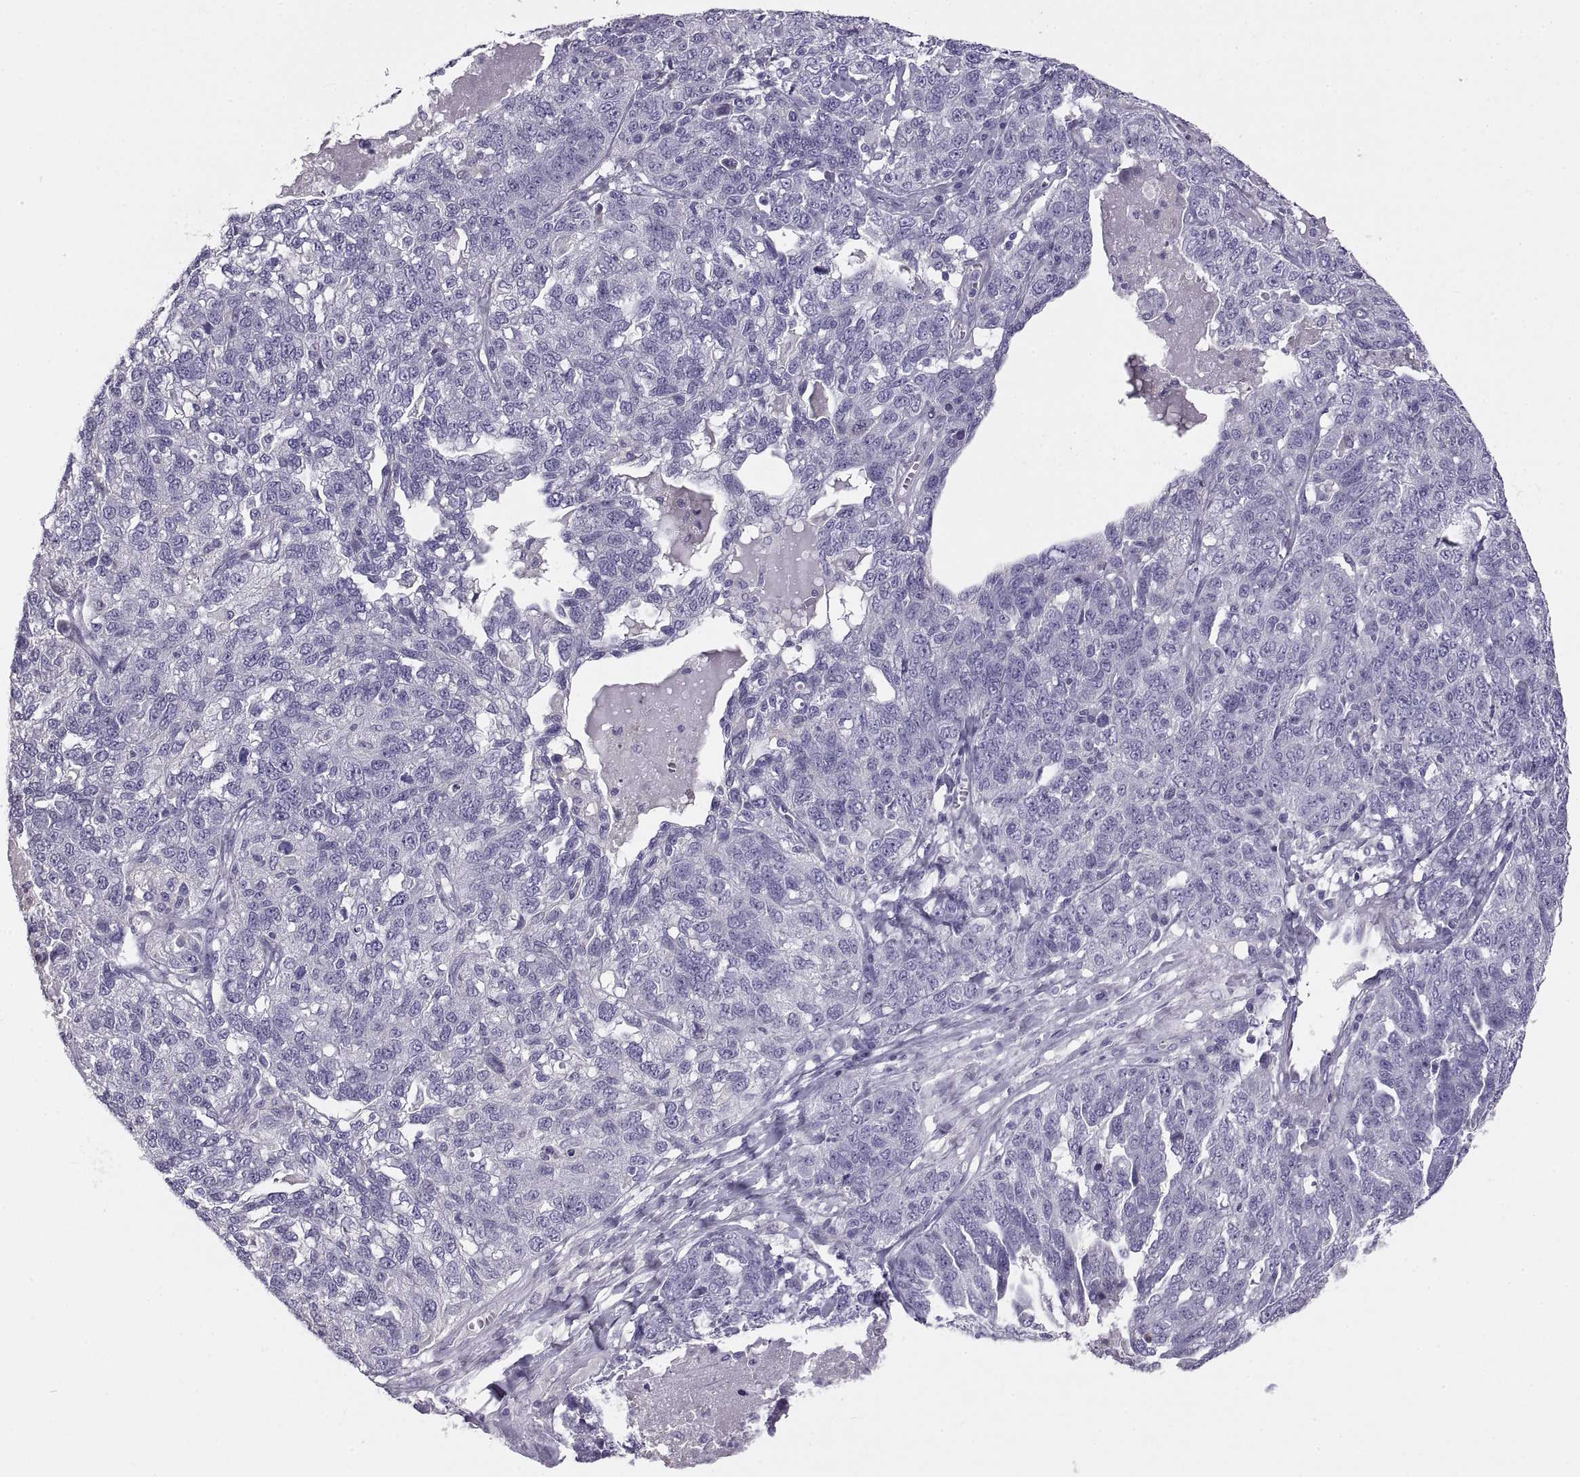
{"staining": {"intensity": "negative", "quantity": "none", "location": "none"}, "tissue": "ovarian cancer", "cell_type": "Tumor cells", "image_type": "cancer", "snomed": [{"axis": "morphology", "description": "Cystadenocarcinoma, serous, NOS"}, {"axis": "topography", "description": "Ovary"}], "caption": "An image of ovarian cancer (serous cystadenocarcinoma) stained for a protein shows no brown staining in tumor cells. Brightfield microscopy of immunohistochemistry stained with DAB (3,3'-diaminobenzidine) (brown) and hematoxylin (blue), captured at high magnification.", "gene": "CRYBB3", "patient": {"sex": "female", "age": 71}}